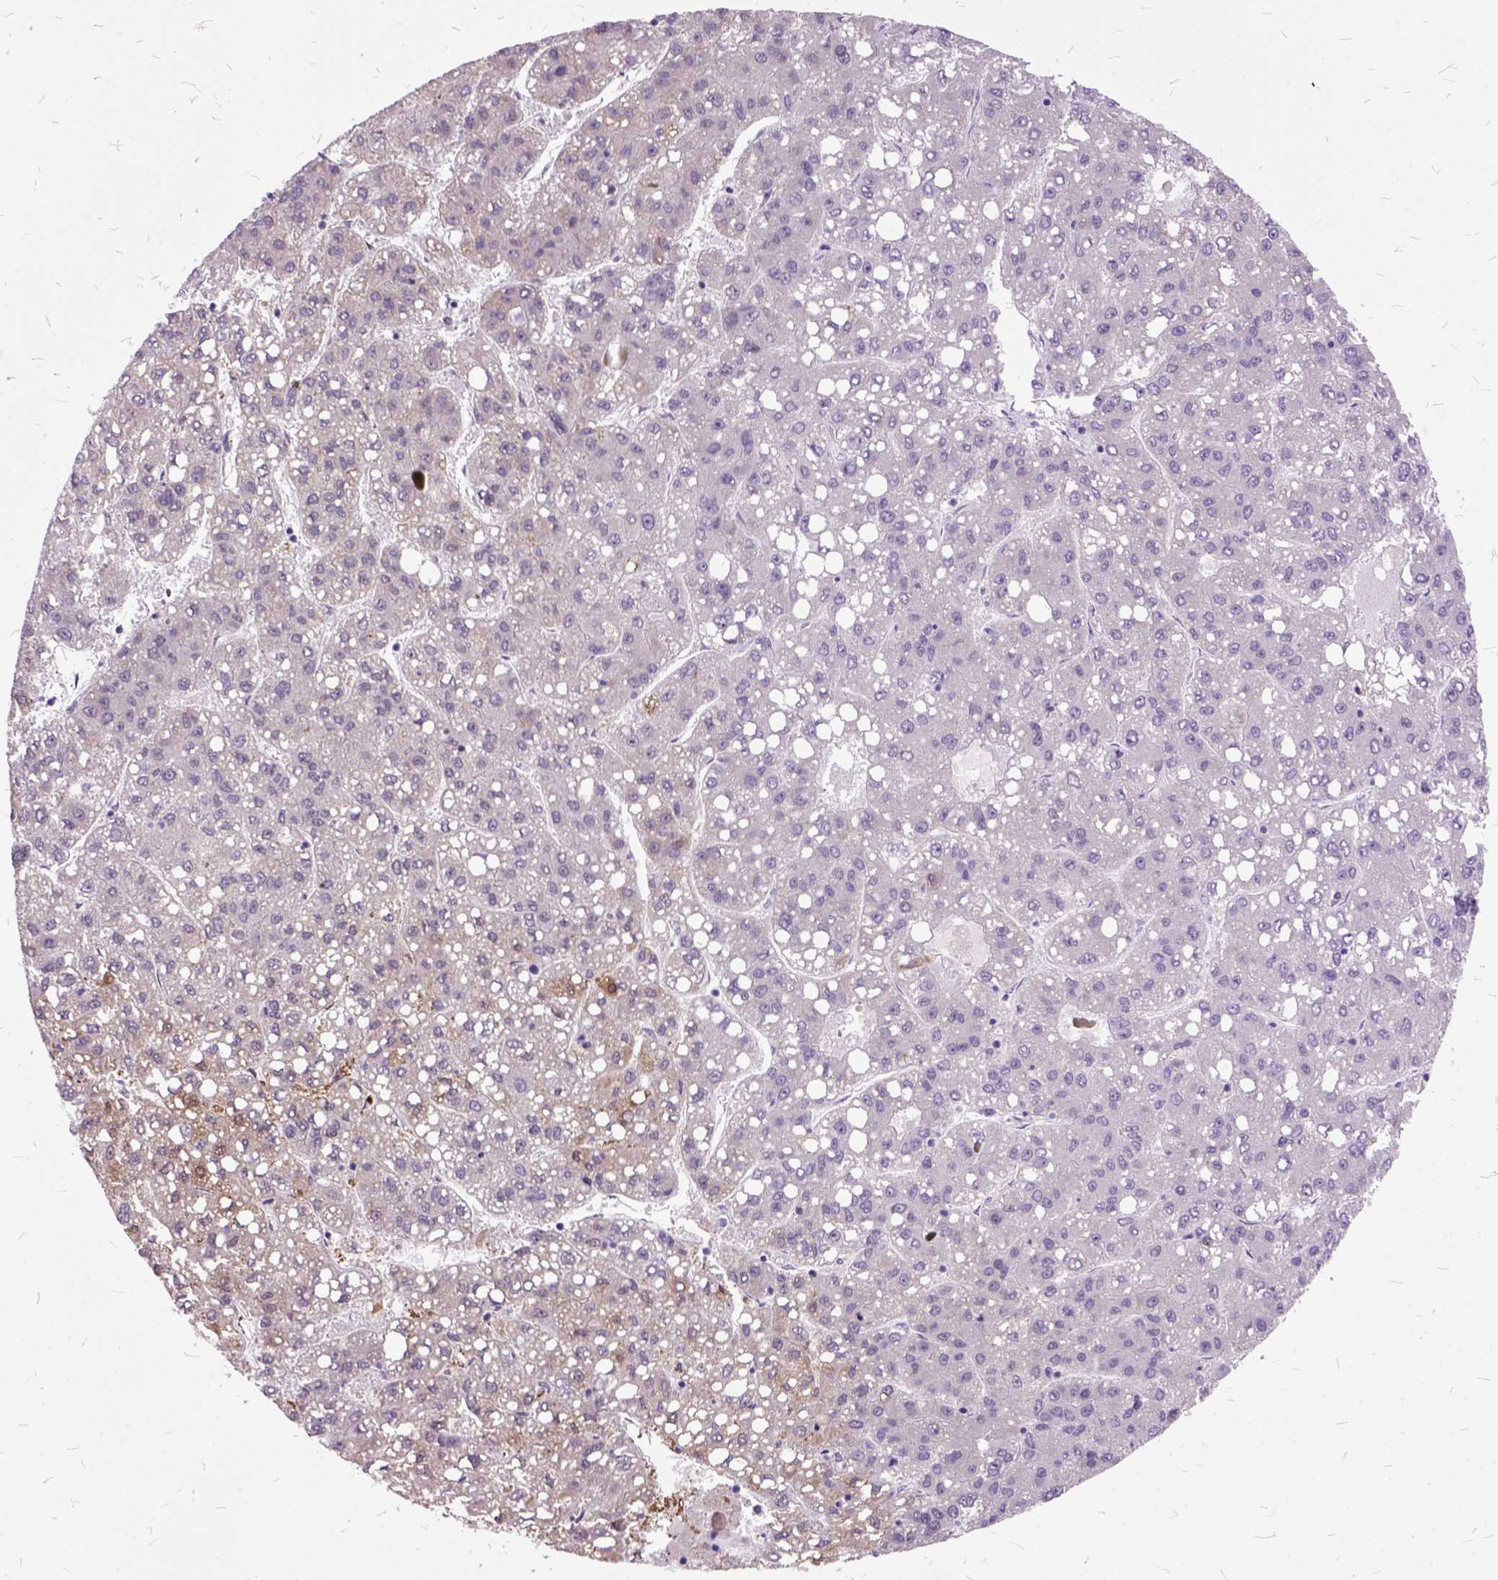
{"staining": {"intensity": "weak", "quantity": "<25%", "location": "cytoplasmic/membranous"}, "tissue": "liver cancer", "cell_type": "Tumor cells", "image_type": "cancer", "snomed": [{"axis": "morphology", "description": "Carcinoma, Hepatocellular, NOS"}, {"axis": "topography", "description": "Liver"}], "caption": "IHC micrograph of human liver hepatocellular carcinoma stained for a protein (brown), which exhibits no positivity in tumor cells. The staining is performed using DAB brown chromogen with nuclei counter-stained in using hematoxylin.", "gene": "ORC5", "patient": {"sex": "female", "age": 82}}